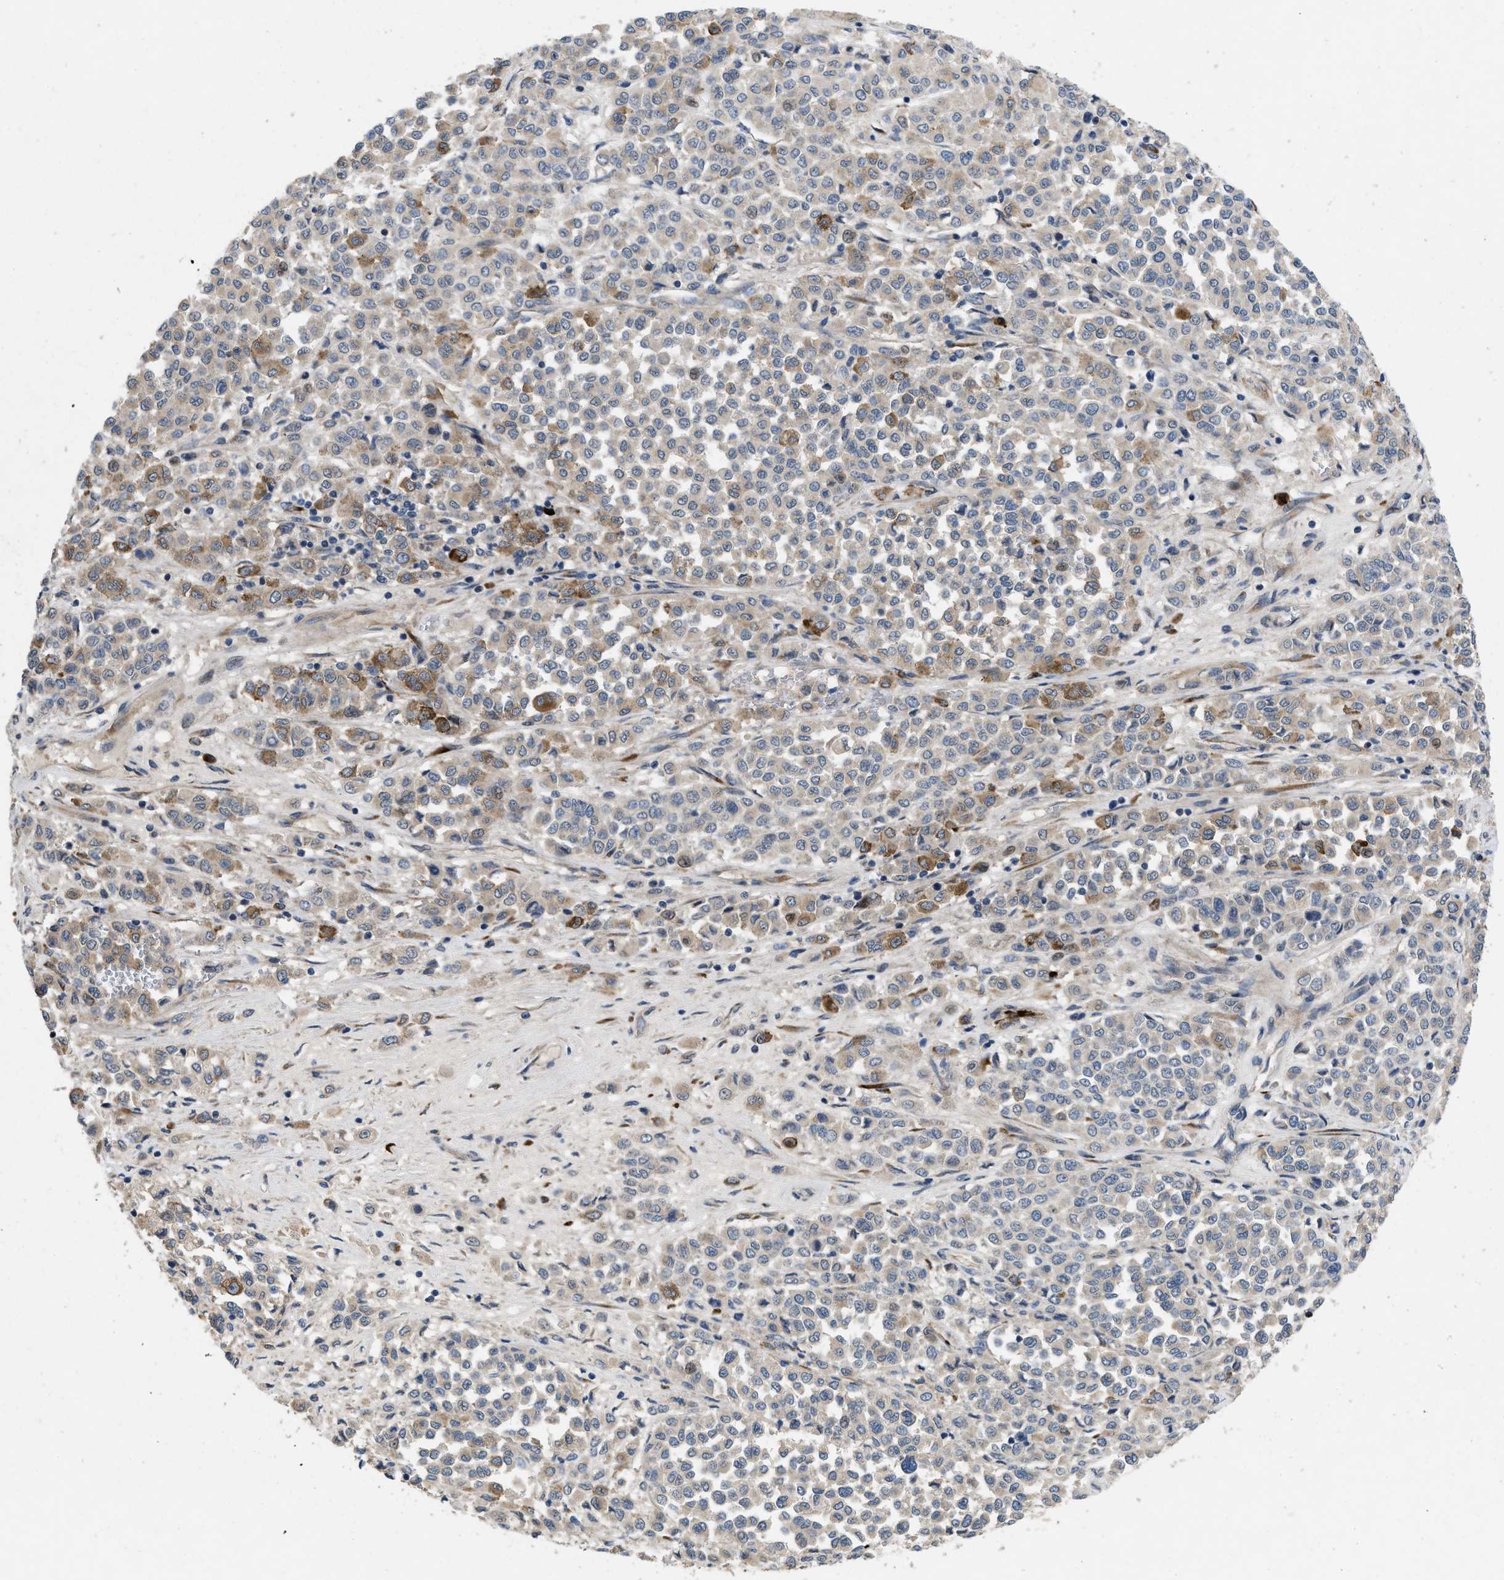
{"staining": {"intensity": "moderate", "quantity": "<25%", "location": "cytoplasmic/membranous,nuclear"}, "tissue": "melanoma", "cell_type": "Tumor cells", "image_type": "cancer", "snomed": [{"axis": "morphology", "description": "Malignant melanoma, Metastatic site"}, {"axis": "topography", "description": "Pancreas"}], "caption": "Tumor cells display moderate cytoplasmic/membranous and nuclear positivity in approximately <25% of cells in melanoma.", "gene": "HSPA12B", "patient": {"sex": "female", "age": 30}}